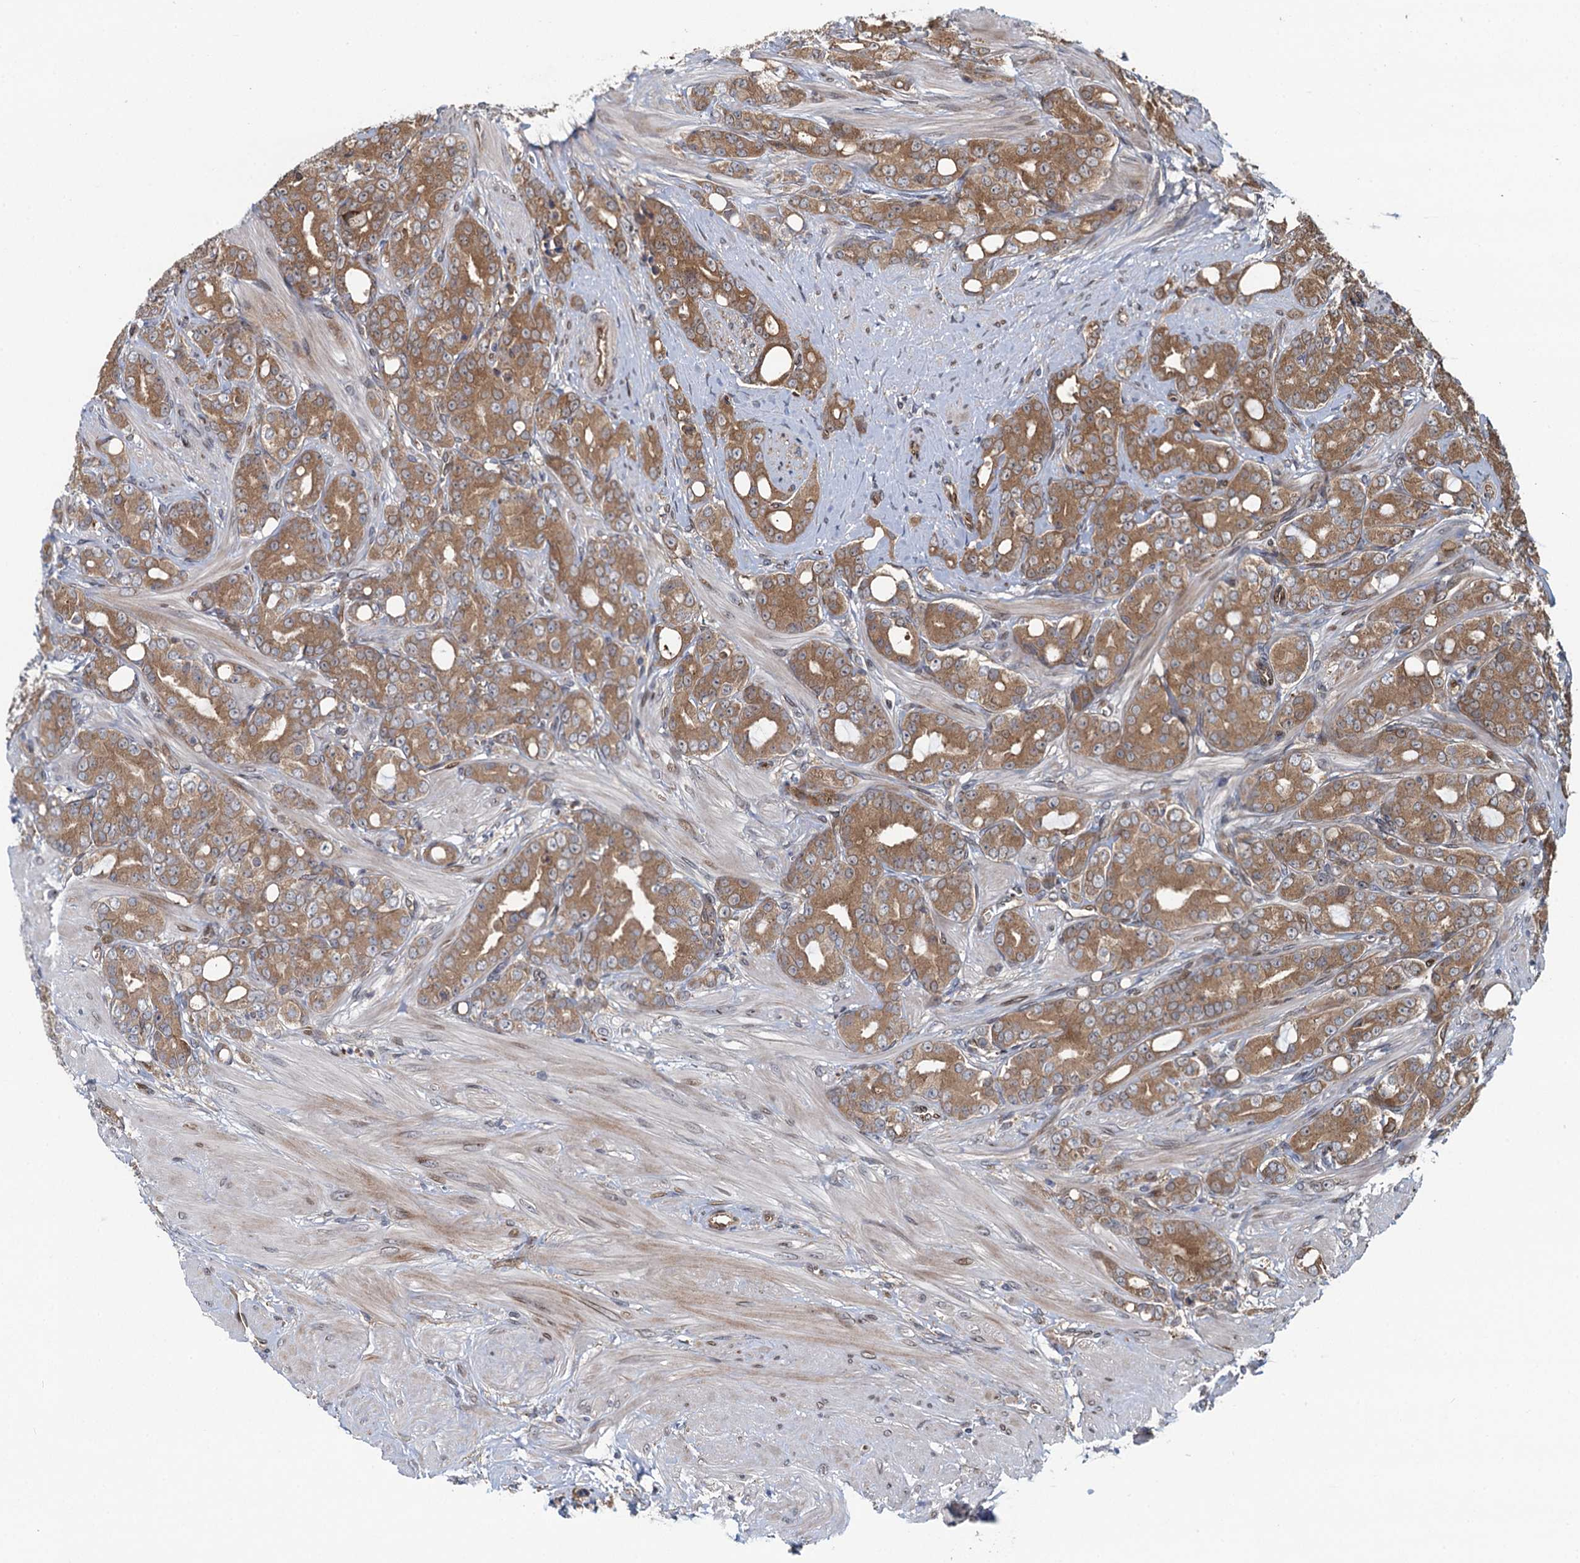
{"staining": {"intensity": "moderate", "quantity": ">75%", "location": "cytoplasmic/membranous"}, "tissue": "prostate cancer", "cell_type": "Tumor cells", "image_type": "cancer", "snomed": [{"axis": "morphology", "description": "Adenocarcinoma, High grade"}, {"axis": "topography", "description": "Prostate"}], "caption": "DAB immunohistochemical staining of high-grade adenocarcinoma (prostate) reveals moderate cytoplasmic/membranous protein positivity in approximately >75% of tumor cells.", "gene": "RHOBTB1", "patient": {"sex": "male", "age": 62}}